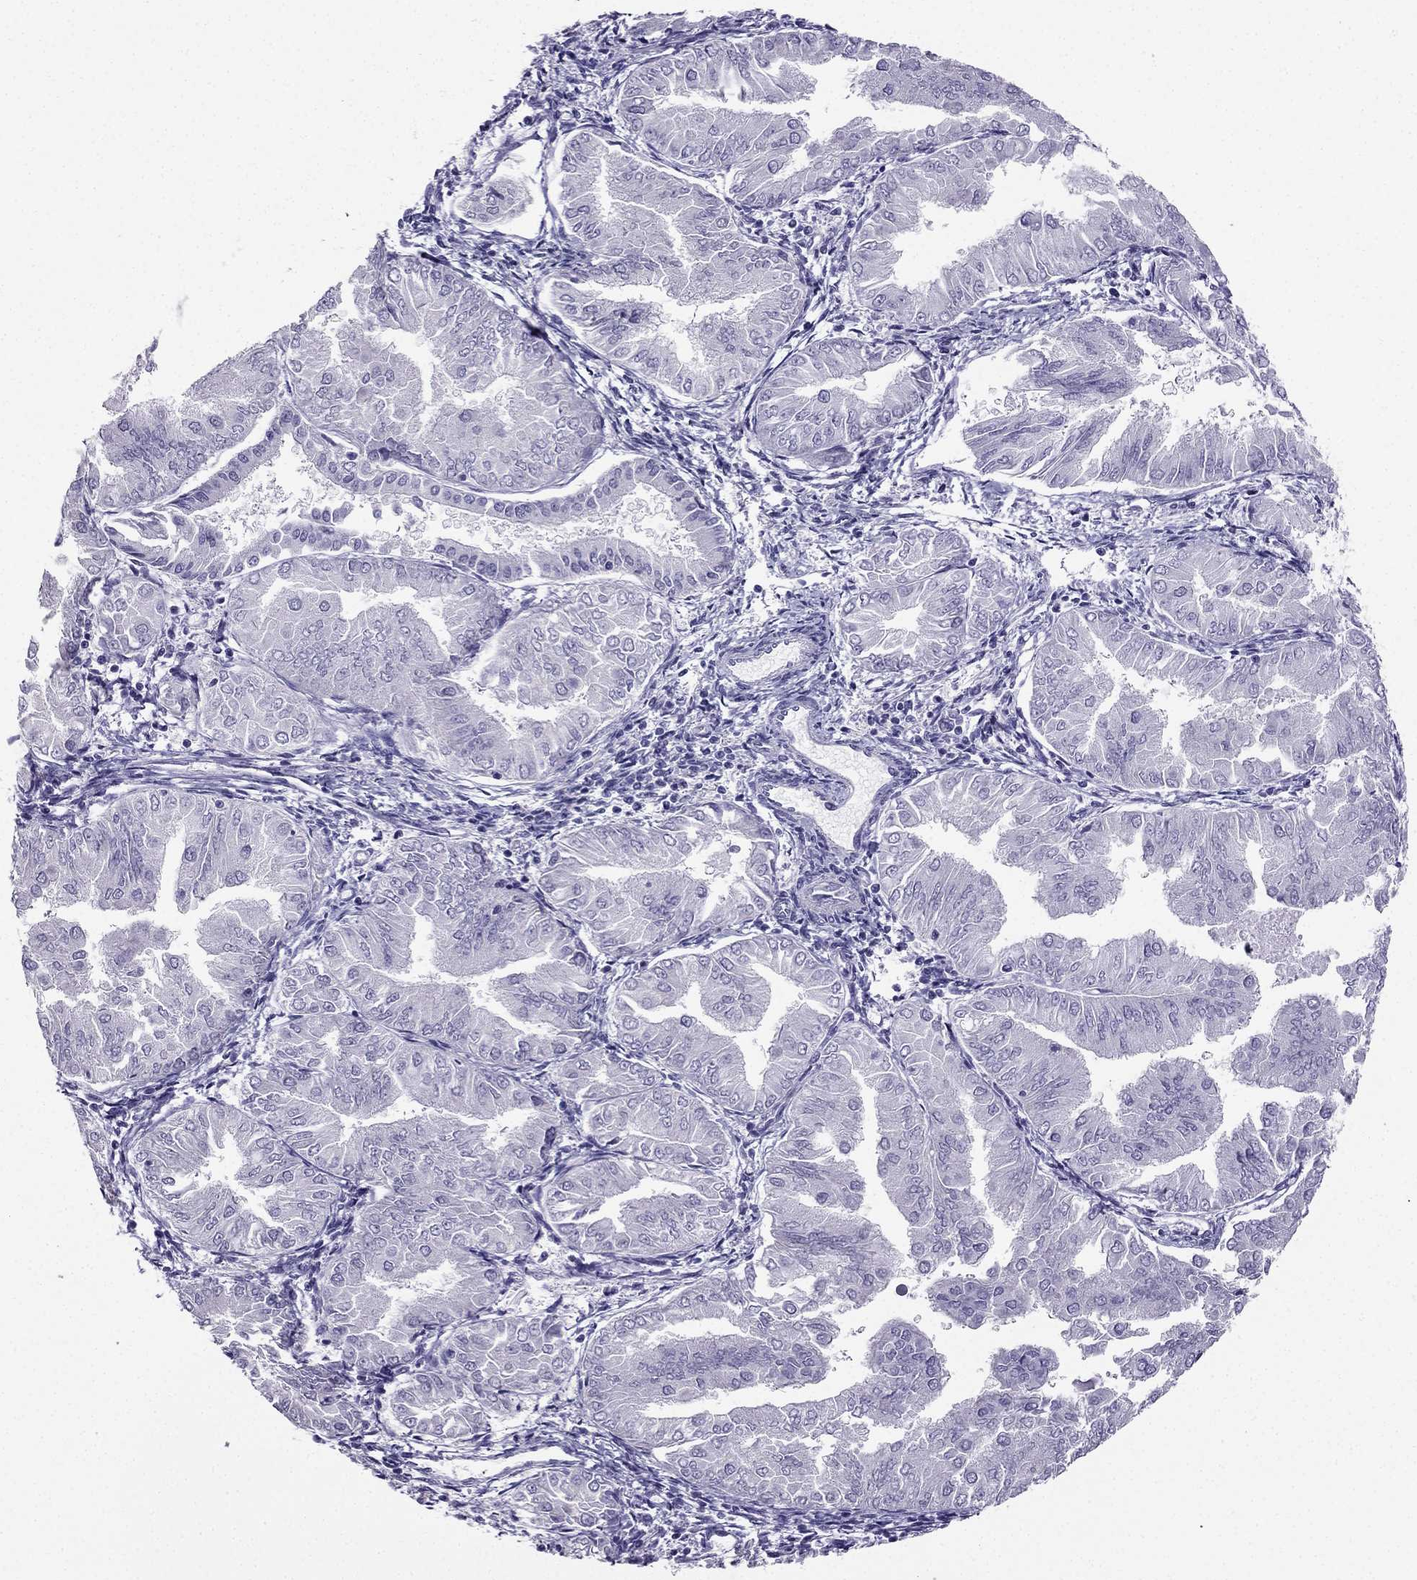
{"staining": {"intensity": "negative", "quantity": "none", "location": "none"}, "tissue": "endometrial cancer", "cell_type": "Tumor cells", "image_type": "cancer", "snomed": [{"axis": "morphology", "description": "Adenocarcinoma, NOS"}, {"axis": "topography", "description": "Endometrium"}], "caption": "The photomicrograph reveals no staining of tumor cells in endometrial cancer.", "gene": "KCNJ10", "patient": {"sex": "female", "age": 53}}